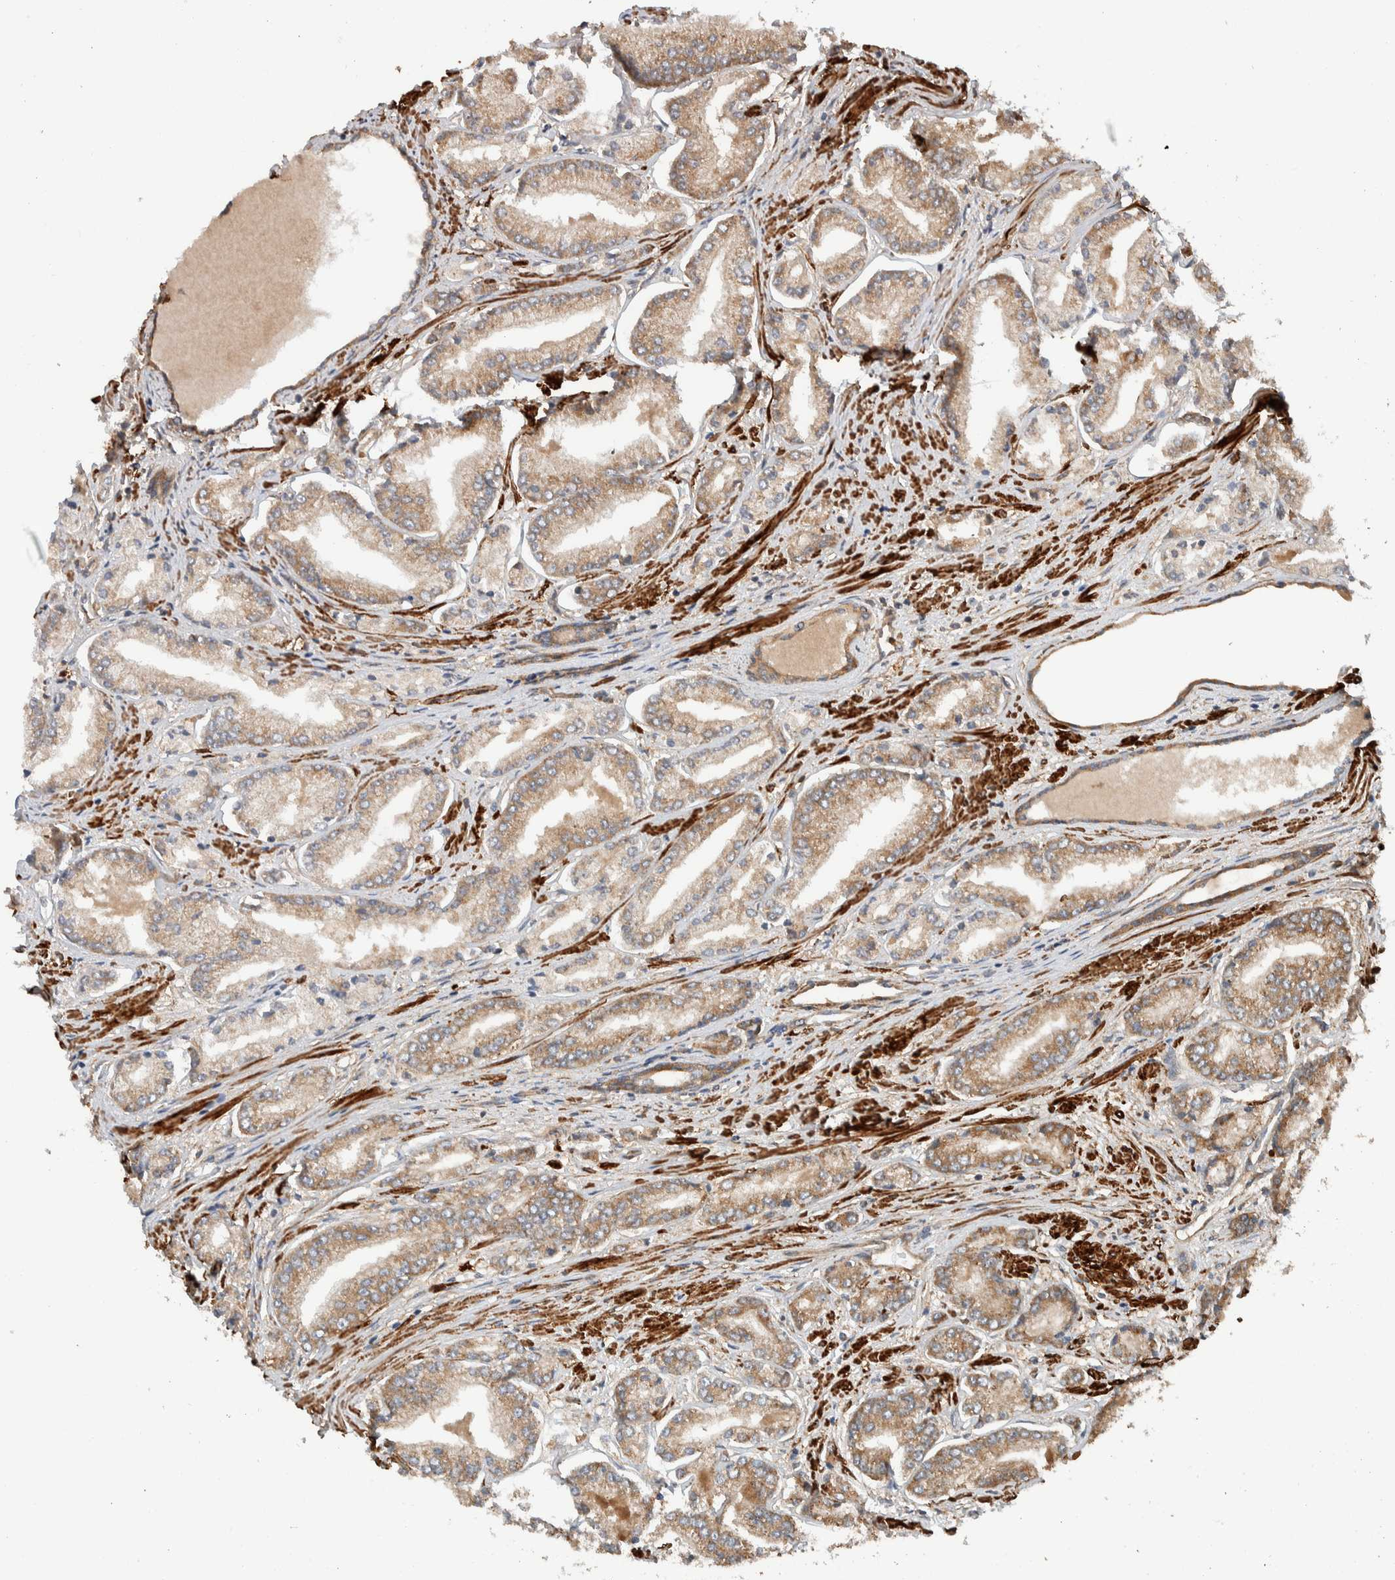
{"staining": {"intensity": "weak", "quantity": ">75%", "location": "cytoplasmic/membranous"}, "tissue": "prostate cancer", "cell_type": "Tumor cells", "image_type": "cancer", "snomed": [{"axis": "morphology", "description": "Adenocarcinoma, Low grade"}, {"axis": "topography", "description": "Prostate"}], "caption": "Prostate cancer tissue reveals weak cytoplasmic/membranous staining in about >75% of tumor cells", "gene": "SYNRG", "patient": {"sex": "male", "age": 52}}